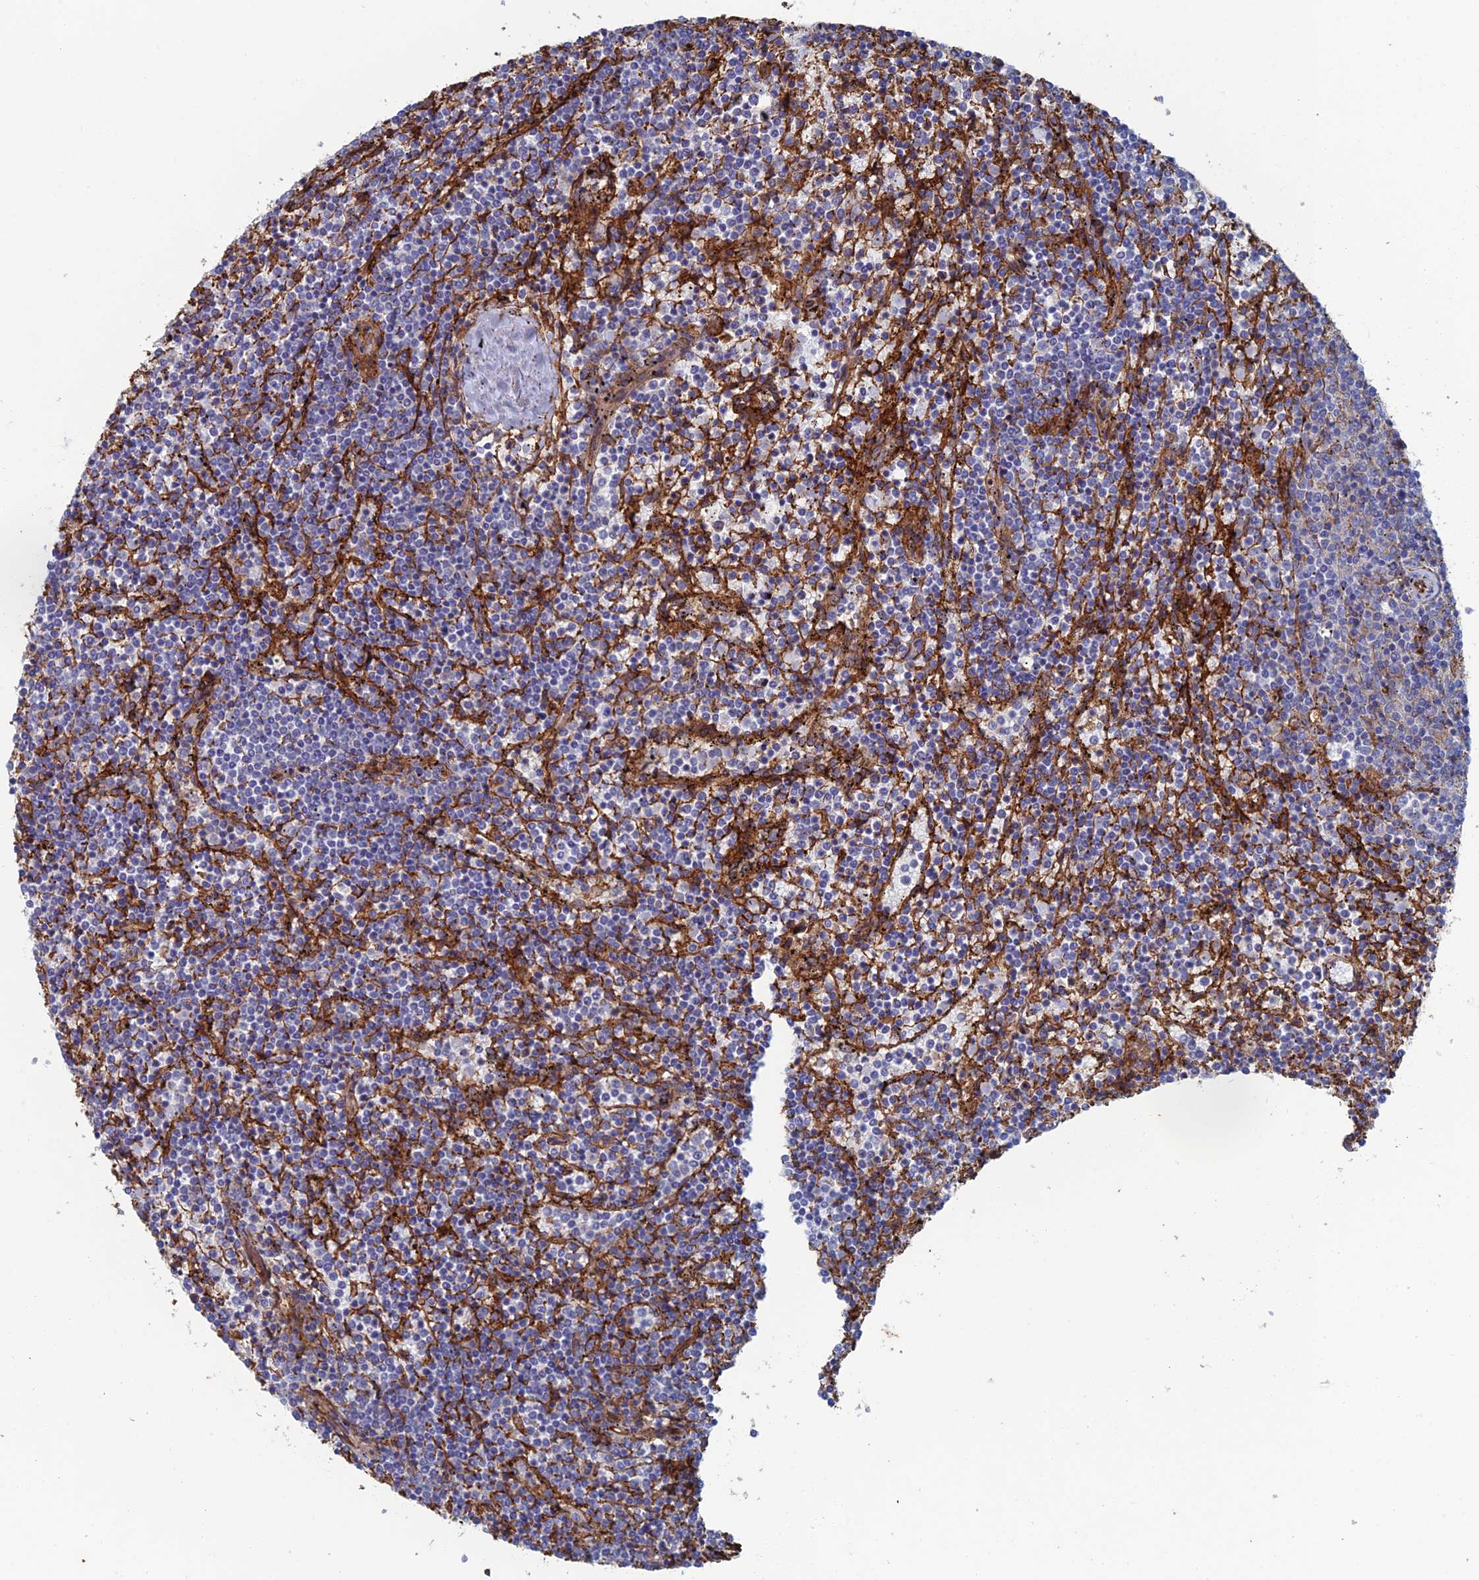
{"staining": {"intensity": "negative", "quantity": "none", "location": "none"}, "tissue": "lymphoma", "cell_type": "Tumor cells", "image_type": "cancer", "snomed": [{"axis": "morphology", "description": "Malignant lymphoma, non-Hodgkin's type, Low grade"}, {"axis": "topography", "description": "Spleen"}], "caption": "A micrograph of human low-grade malignant lymphoma, non-Hodgkin's type is negative for staining in tumor cells.", "gene": "SNX11", "patient": {"sex": "female", "age": 50}}